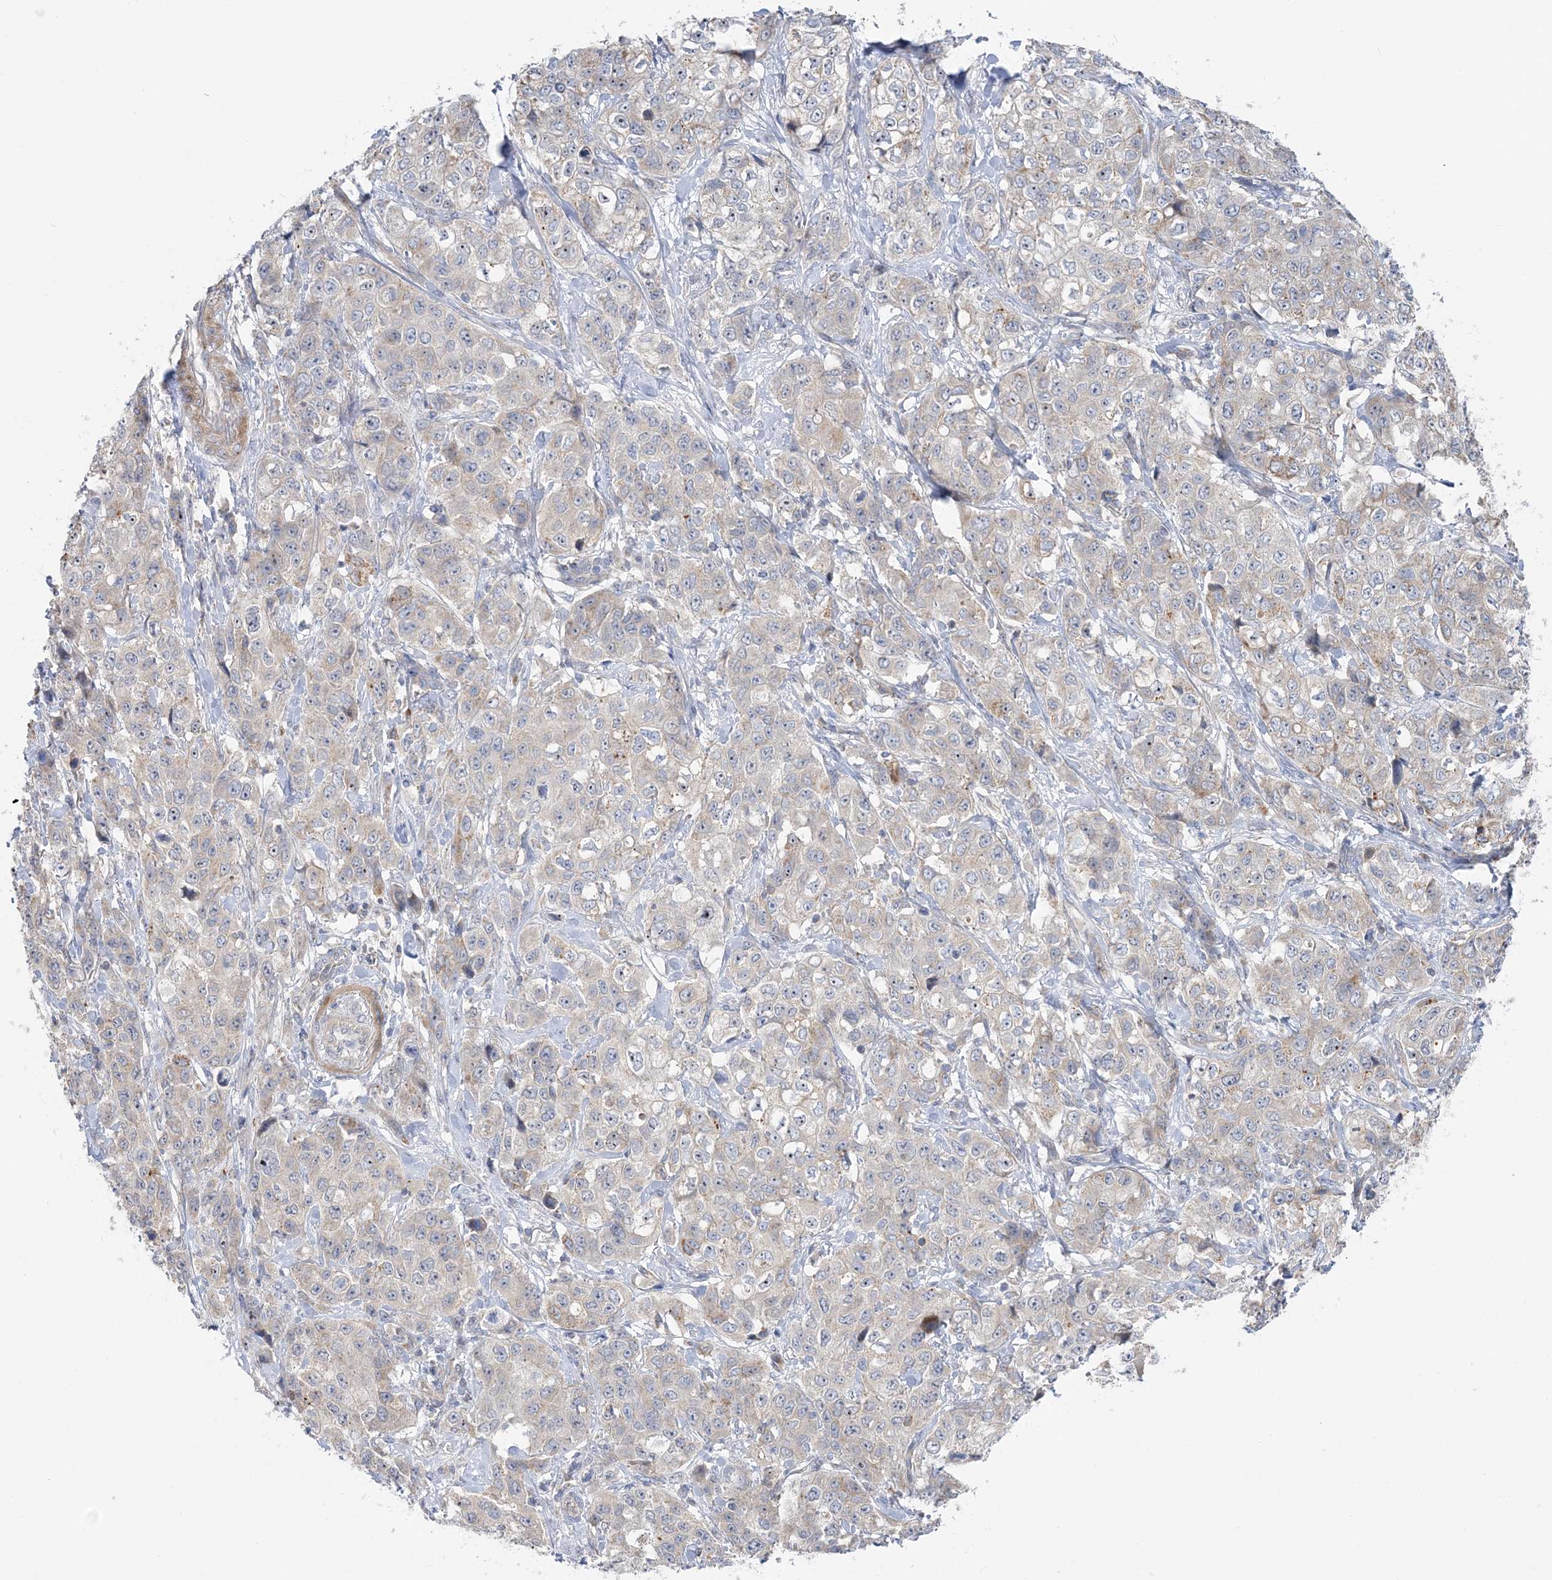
{"staining": {"intensity": "weak", "quantity": "<25%", "location": "cytoplasmic/membranous"}, "tissue": "stomach cancer", "cell_type": "Tumor cells", "image_type": "cancer", "snomed": [{"axis": "morphology", "description": "Adenocarcinoma, NOS"}, {"axis": "topography", "description": "Stomach"}], "caption": "High magnification brightfield microscopy of stomach adenocarcinoma stained with DAB (brown) and counterstained with hematoxylin (blue): tumor cells show no significant staining.", "gene": "MMADHC", "patient": {"sex": "male", "age": 48}}